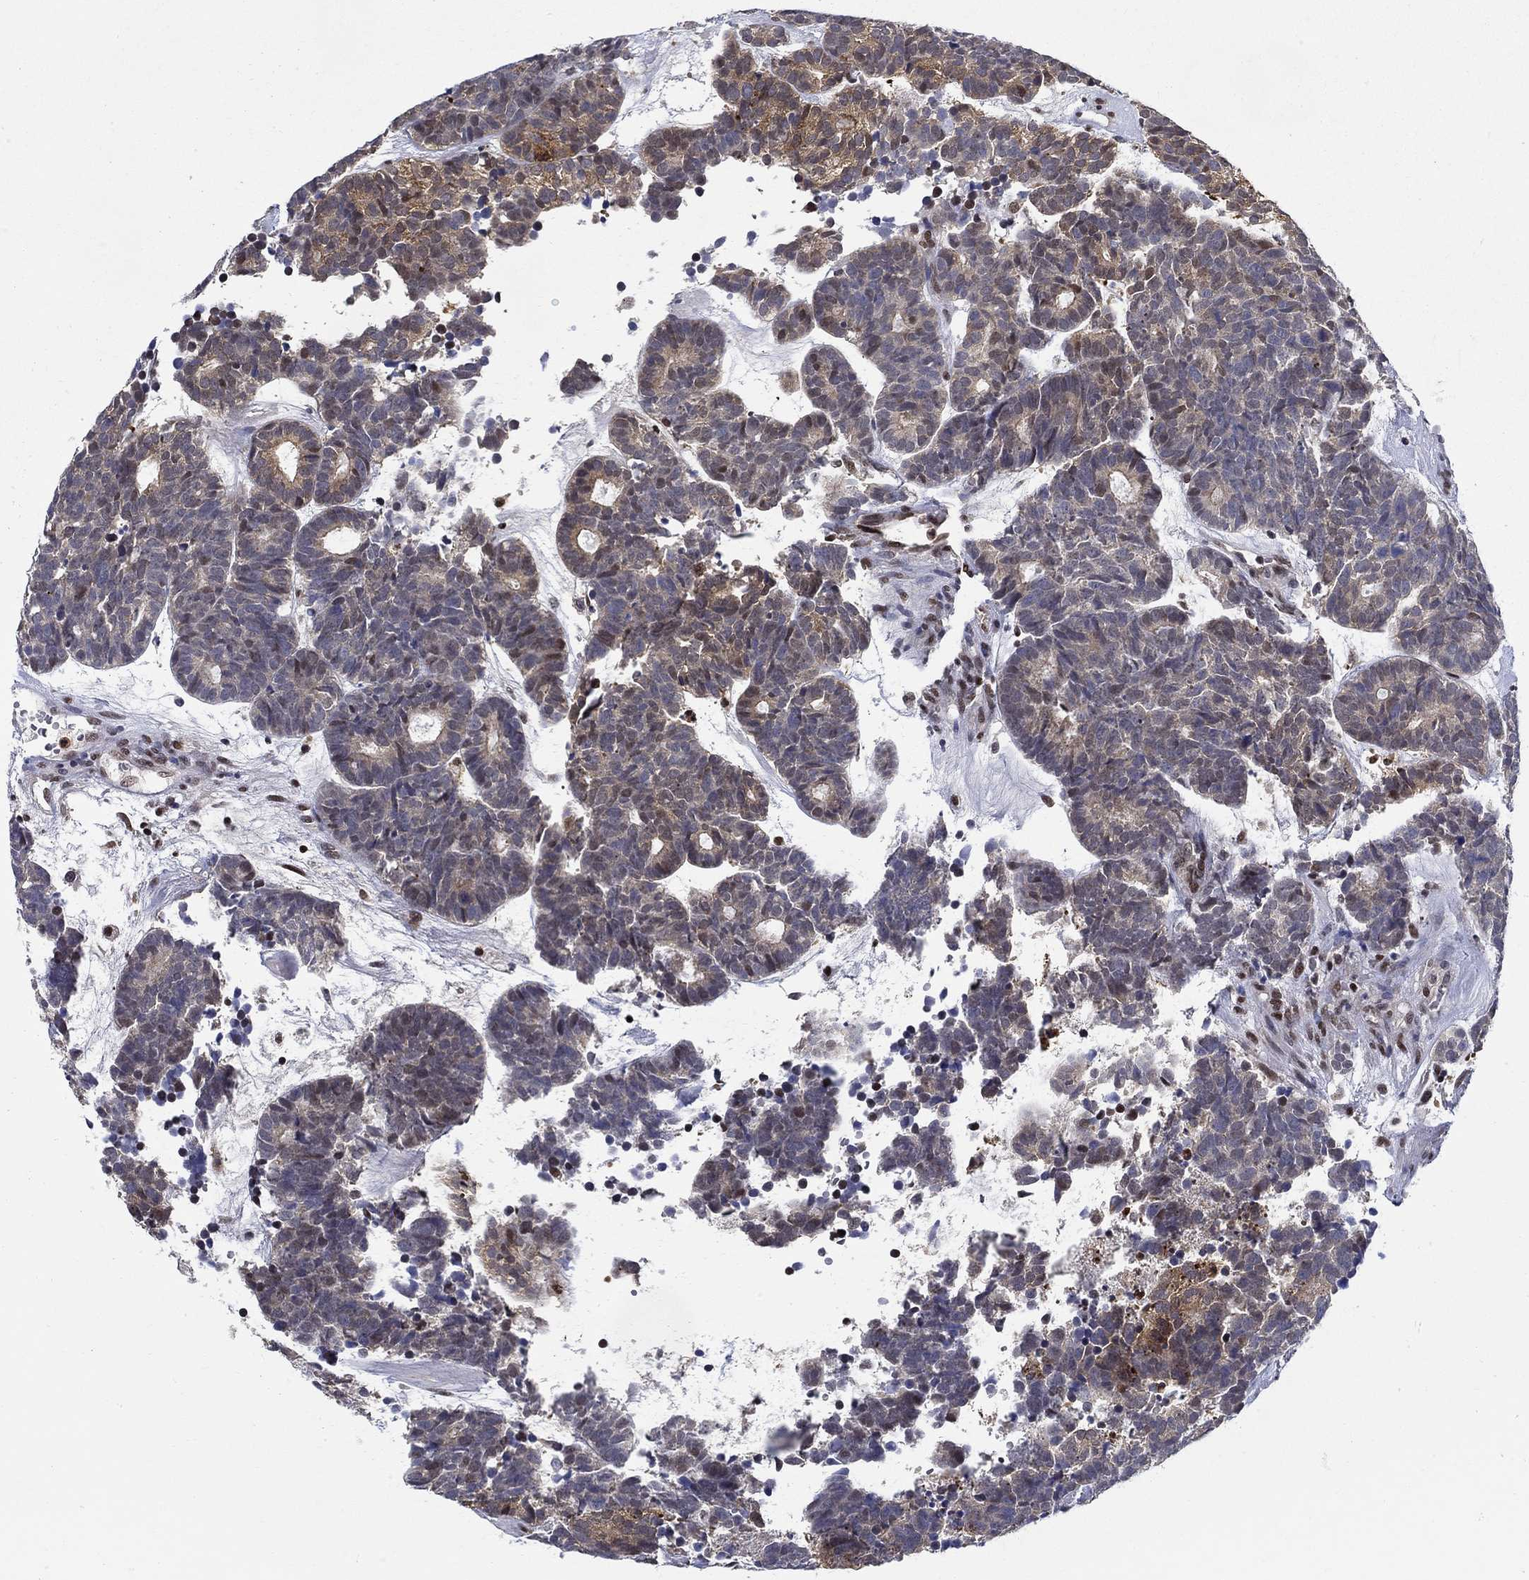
{"staining": {"intensity": "moderate", "quantity": "25%-75%", "location": "cytoplasmic/membranous"}, "tissue": "head and neck cancer", "cell_type": "Tumor cells", "image_type": "cancer", "snomed": [{"axis": "morphology", "description": "Adenocarcinoma, NOS"}, {"axis": "topography", "description": "Head-Neck"}], "caption": "A brown stain labels moderate cytoplasmic/membranous staining of a protein in head and neck cancer (adenocarcinoma) tumor cells.", "gene": "ZNF594", "patient": {"sex": "female", "age": 81}}